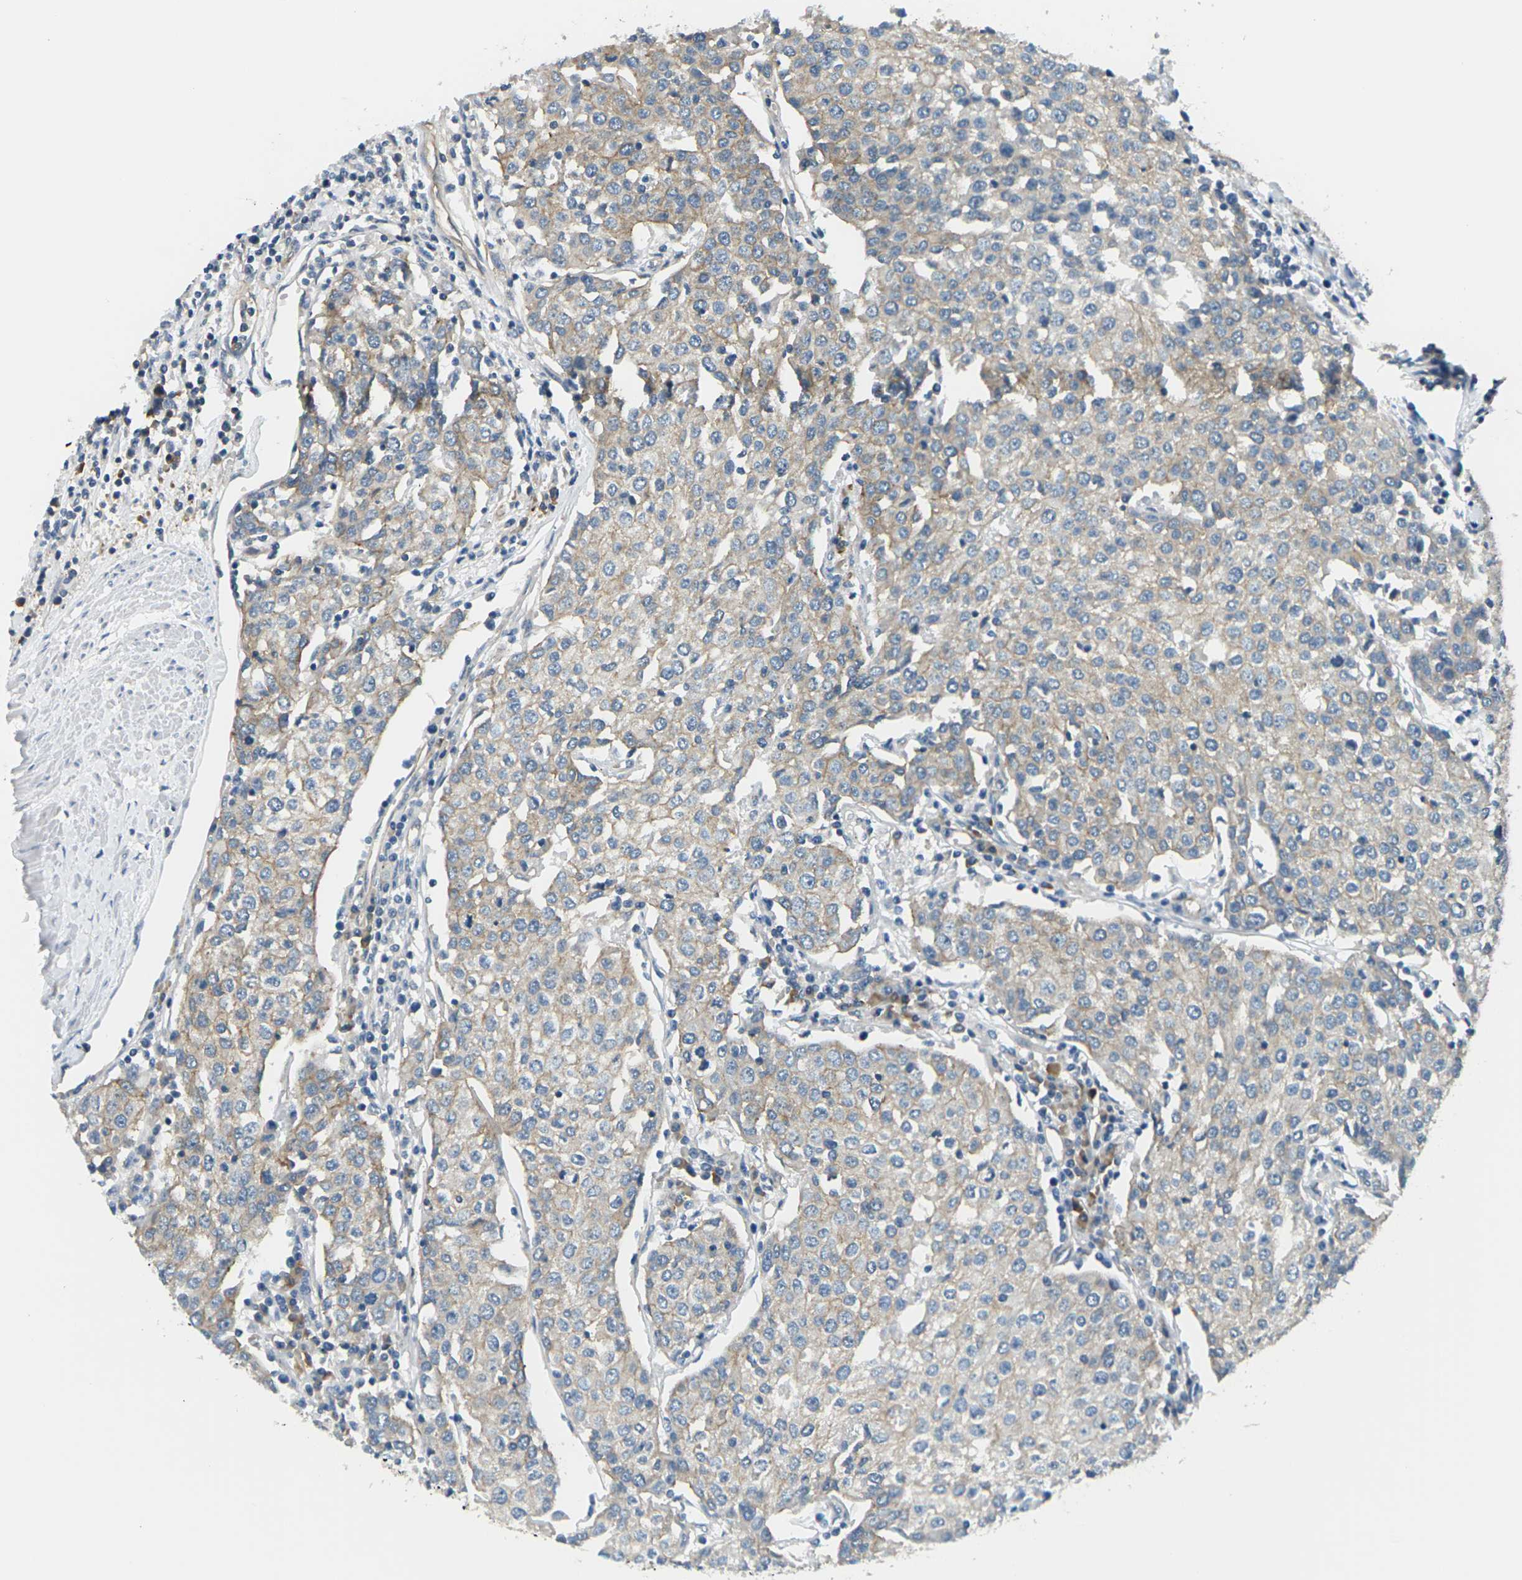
{"staining": {"intensity": "weak", "quantity": "25%-75%", "location": "cytoplasmic/membranous"}, "tissue": "urothelial cancer", "cell_type": "Tumor cells", "image_type": "cancer", "snomed": [{"axis": "morphology", "description": "Urothelial carcinoma, High grade"}, {"axis": "topography", "description": "Urinary bladder"}], "caption": "Immunohistochemical staining of human urothelial cancer exhibits weak cytoplasmic/membranous protein positivity in approximately 25%-75% of tumor cells.", "gene": "SLC13A3", "patient": {"sex": "female", "age": 85}}